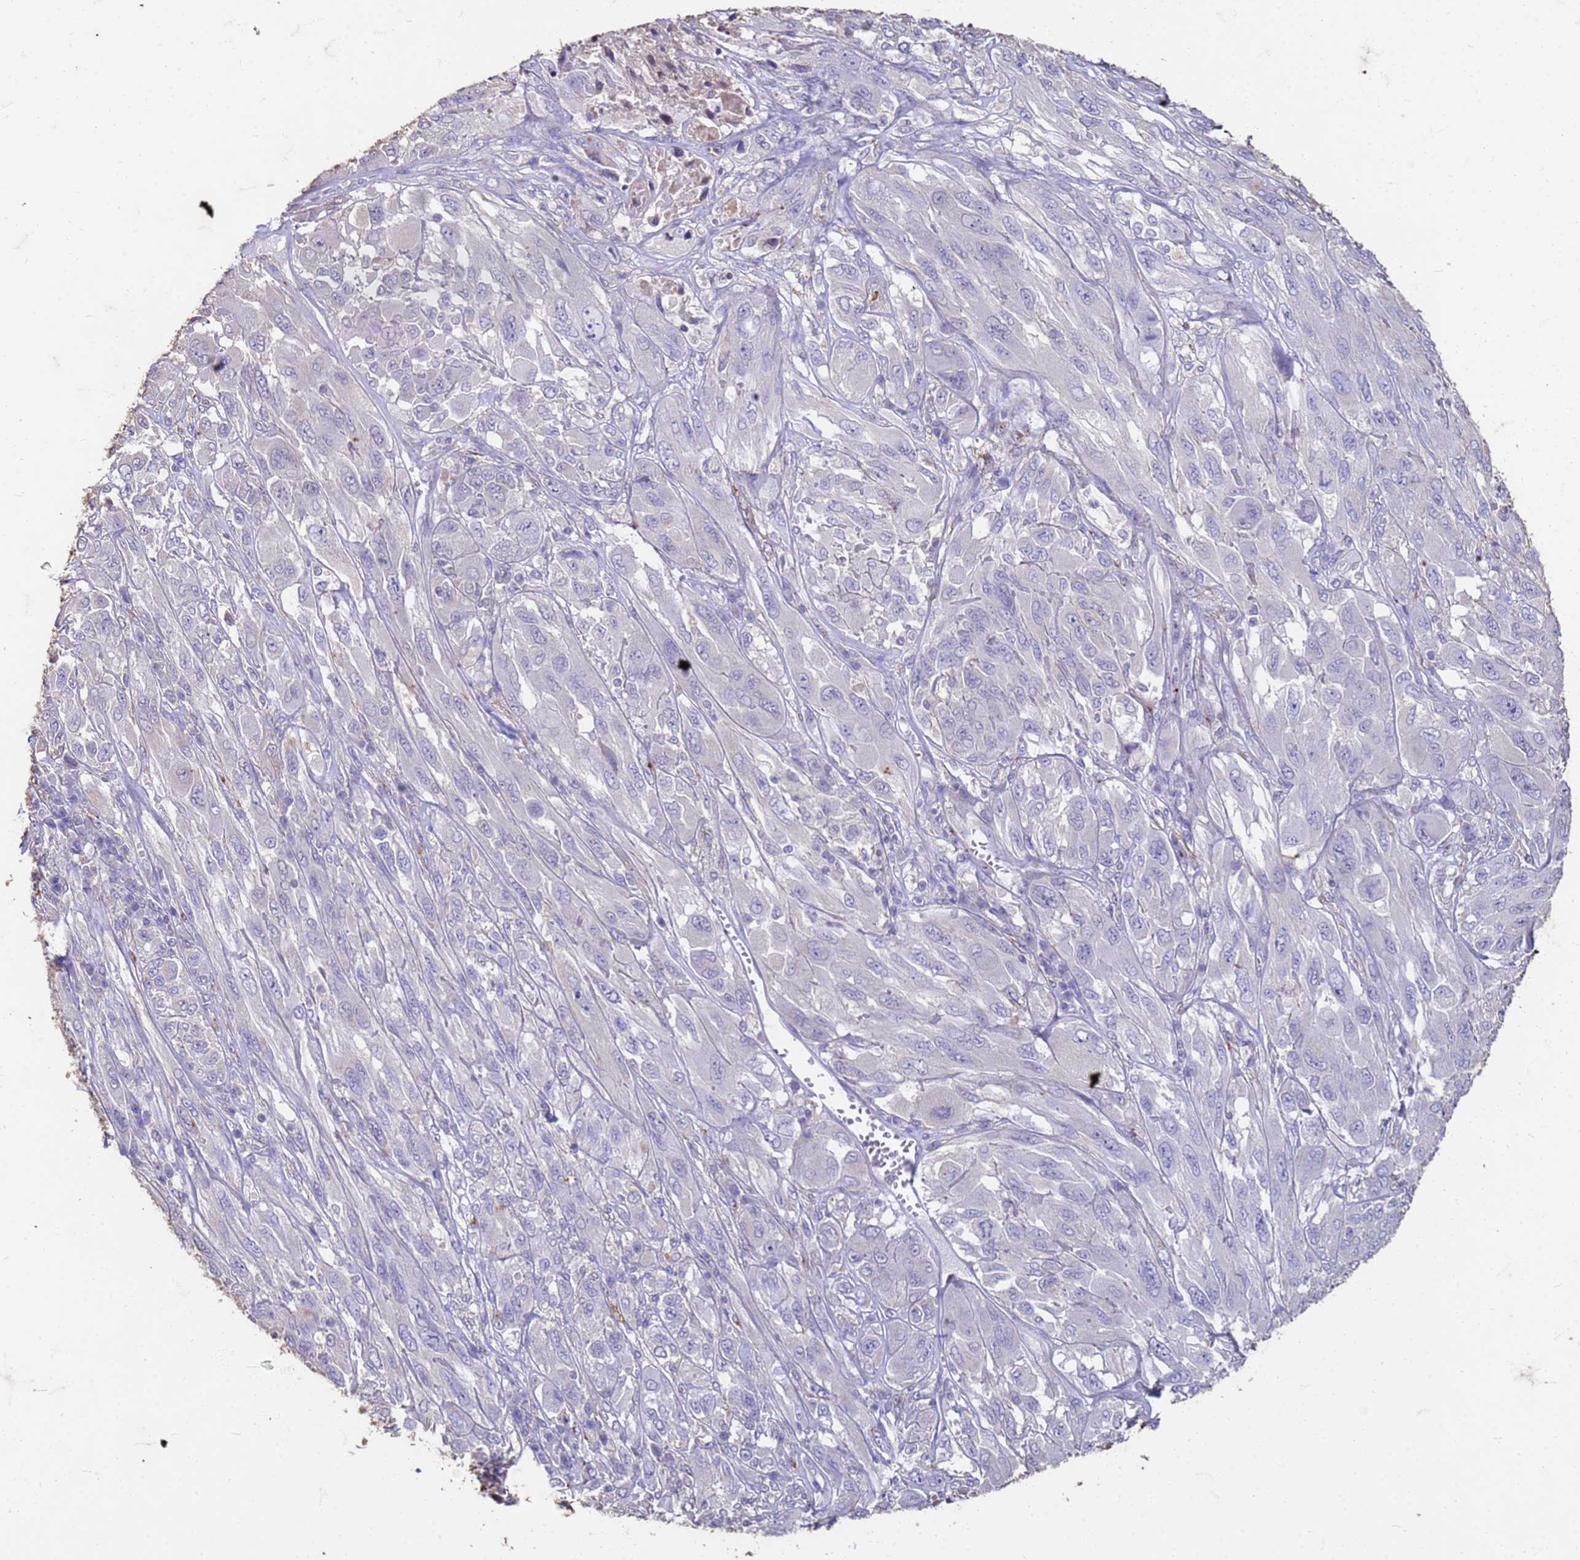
{"staining": {"intensity": "negative", "quantity": "none", "location": "none"}, "tissue": "melanoma", "cell_type": "Tumor cells", "image_type": "cancer", "snomed": [{"axis": "morphology", "description": "Malignant melanoma, NOS"}, {"axis": "topography", "description": "Skin"}], "caption": "Melanoma was stained to show a protein in brown. There is no significant expression in tumor cells. (Brightfield microscopy of DAB IHC at high magnification).", "gene": "SLC25A15", "patient": {"sex": "female", "age": 91}}